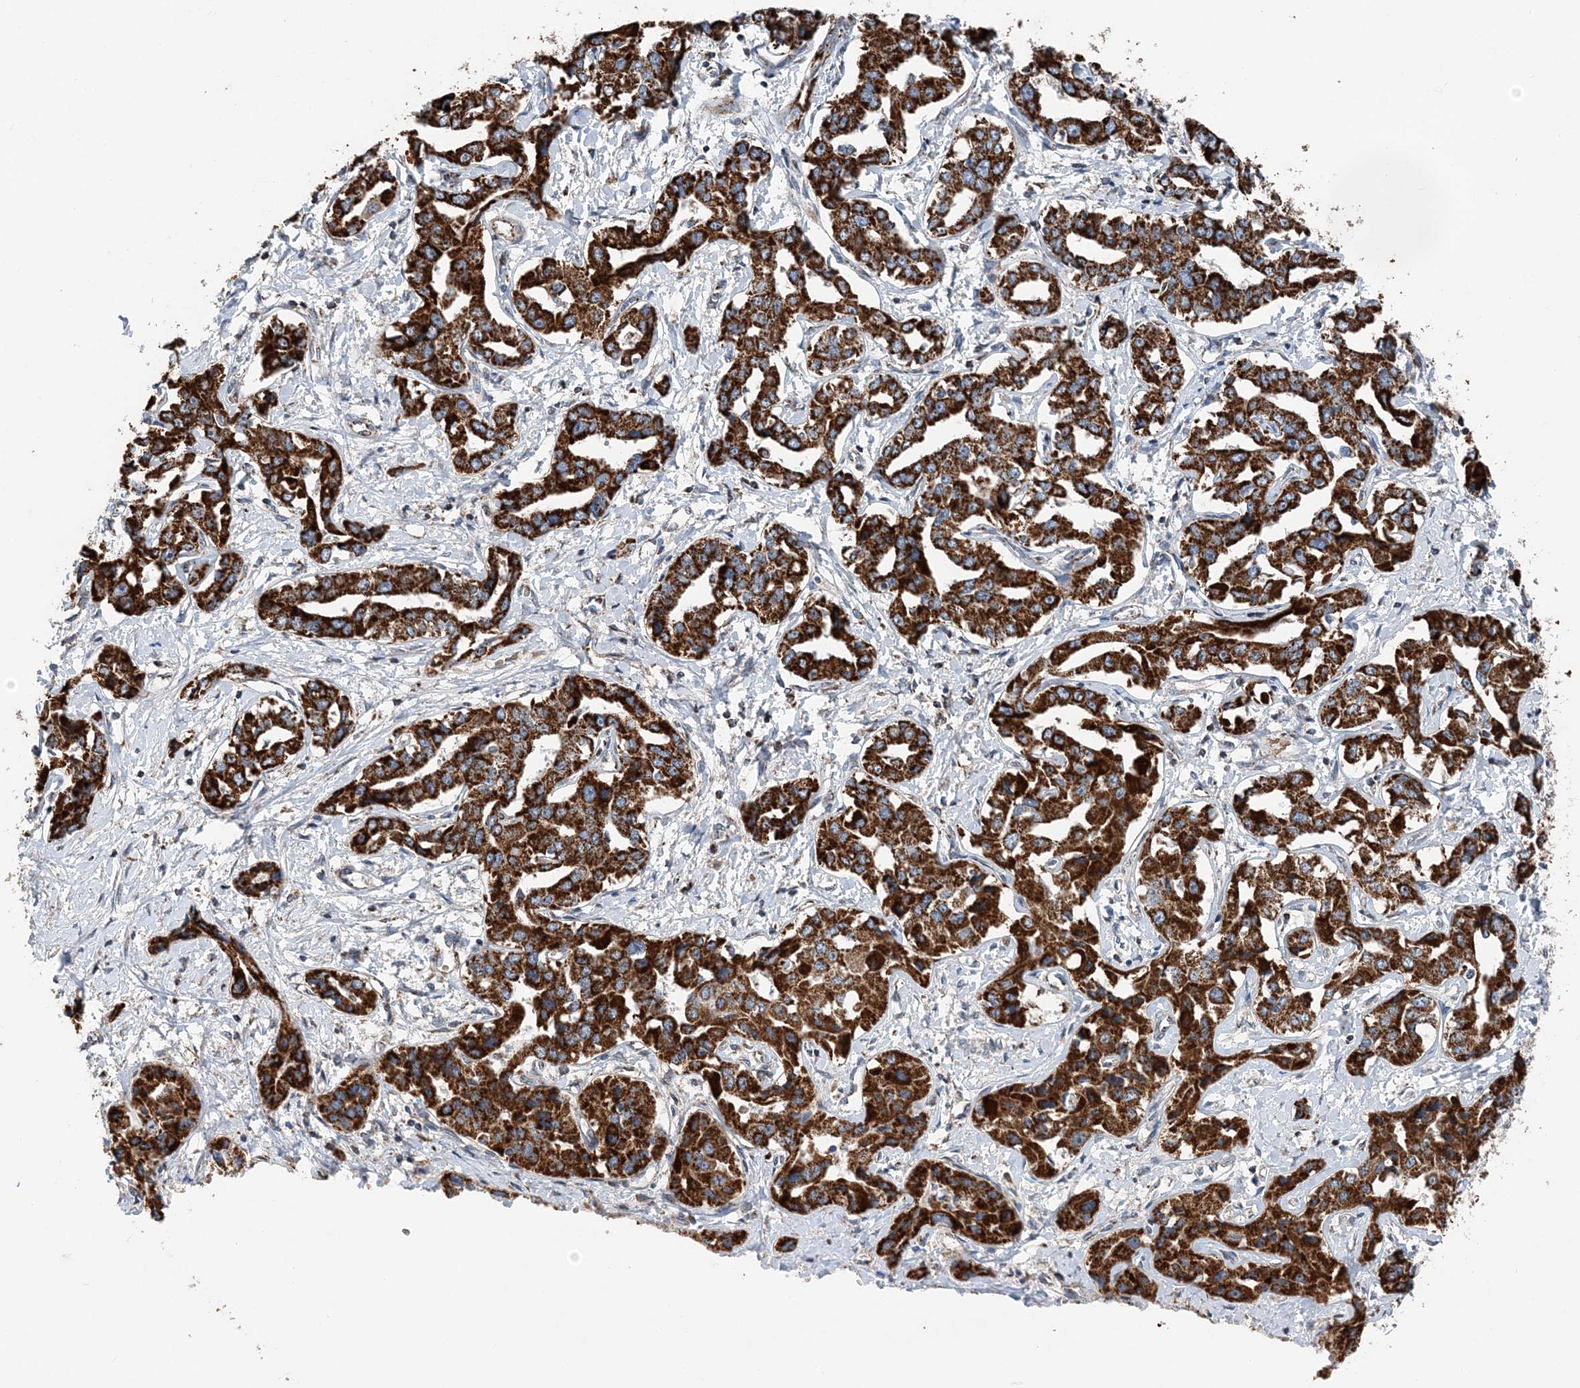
{"staining": {"intensity": "strong", "quantity": ">75%", "location": "cytoplasmic/membranous"}, "tissue": "liver cancer", "cell_type": "Tumor cells", "image_type": "cancer", "snomed": [{"axis": "morphology", "description": "Cholangiocarcinoma"}, {"axis": "topography", "description": "Liver"}], "caption": "Protein analysis of liver cancer tissue shows strong cytoplasmic/membranous expression in approximately >75% of tumor cells.", "gene": "SPRY2", "patient": {"sex": "male", "age": 59}}